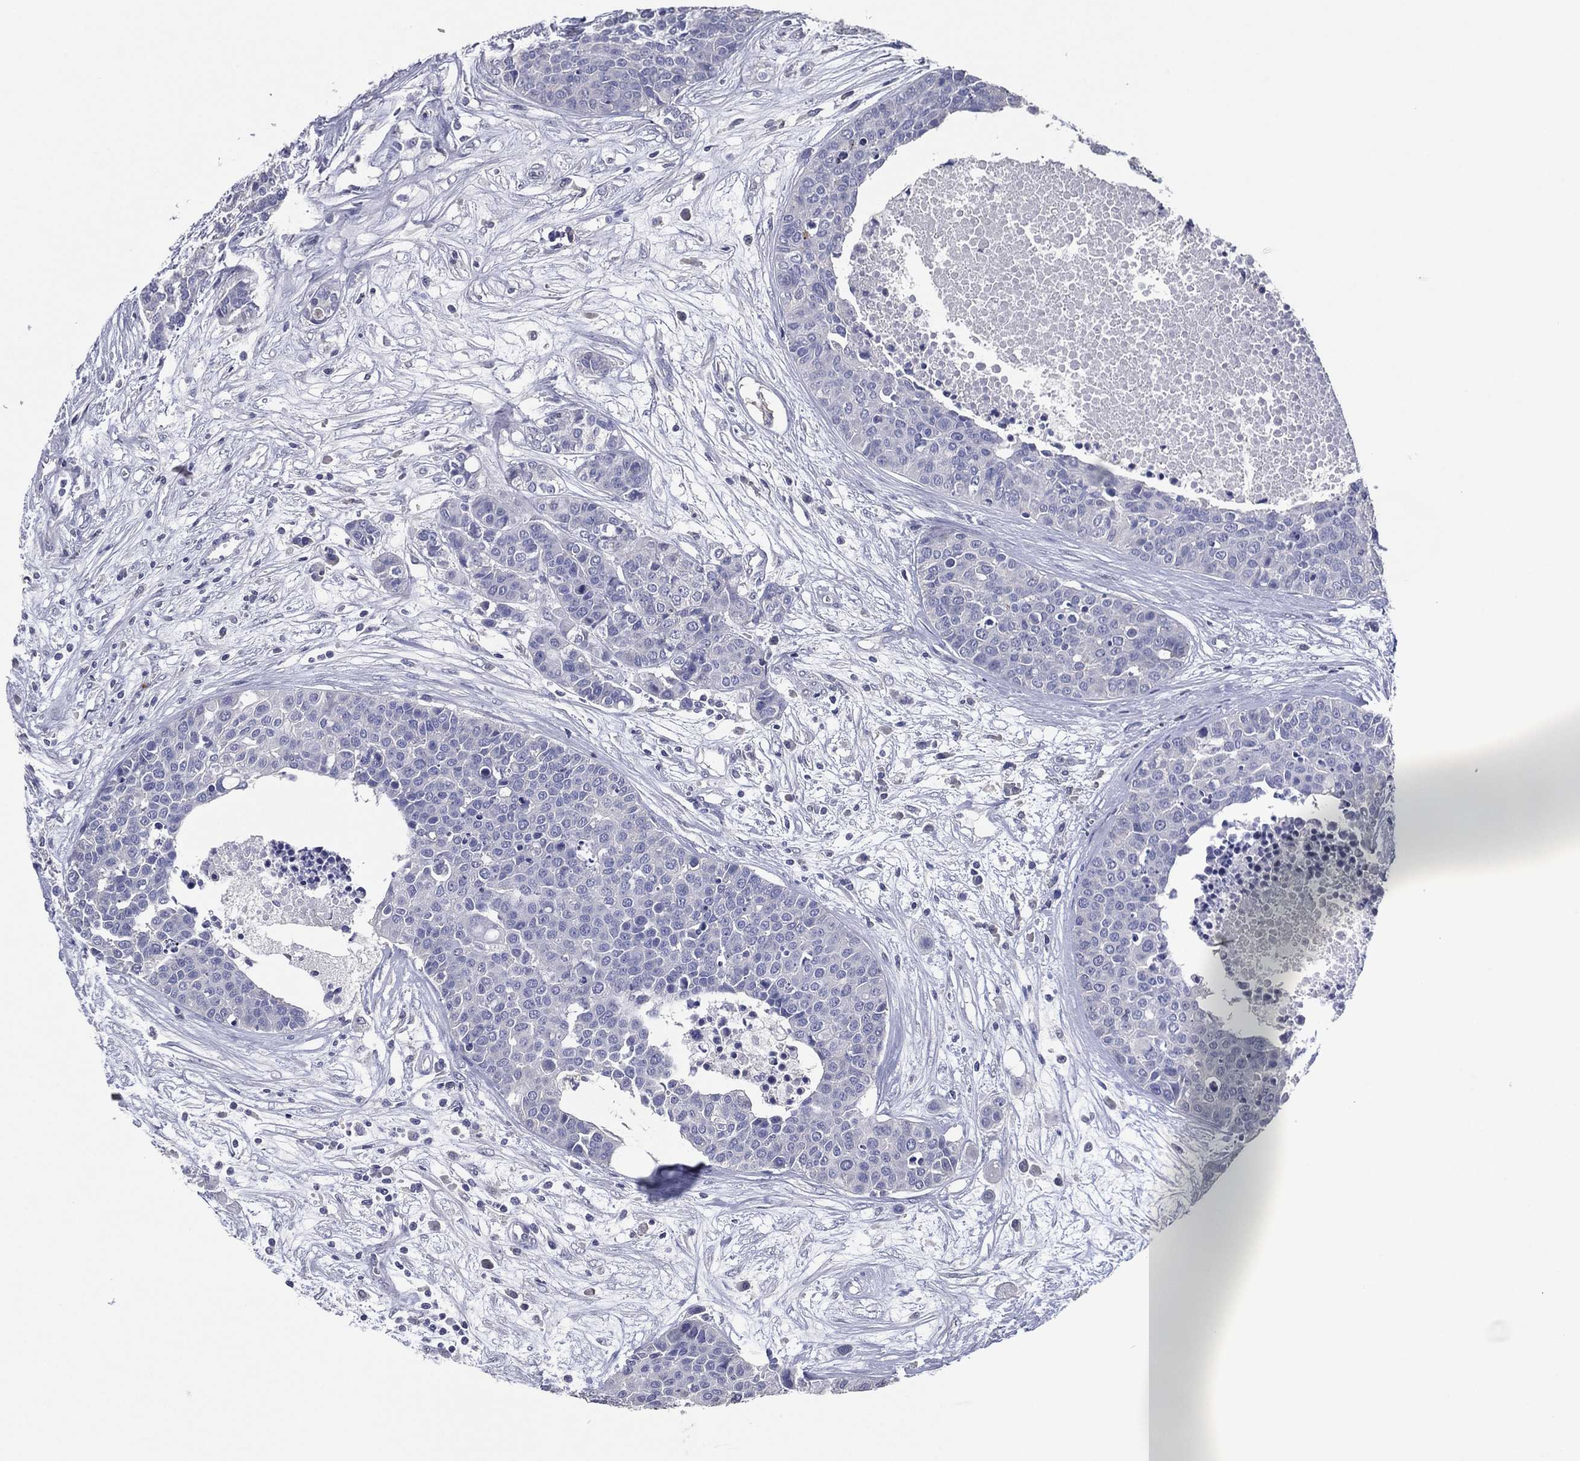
{"staining": {"intensity": "negative", "quantity": "none", "location": "none"}, "tissue": "carcinoid", "cell_type": "Tumor cells", "image_type": "cancer", "snomed": [{"axis": "morphology", "description": "Carcinoid, malignant, NOS"}, {"axis": "topography", "description": "Colon"}], "caption": "Immunohistochemical staining of human carcinoid (malignant) exhibits no significant staining in tumor cells. Nuclei are stained in blue.", "gene": "TFAP2A", "patient": {"sex": "male", "age": 81}}